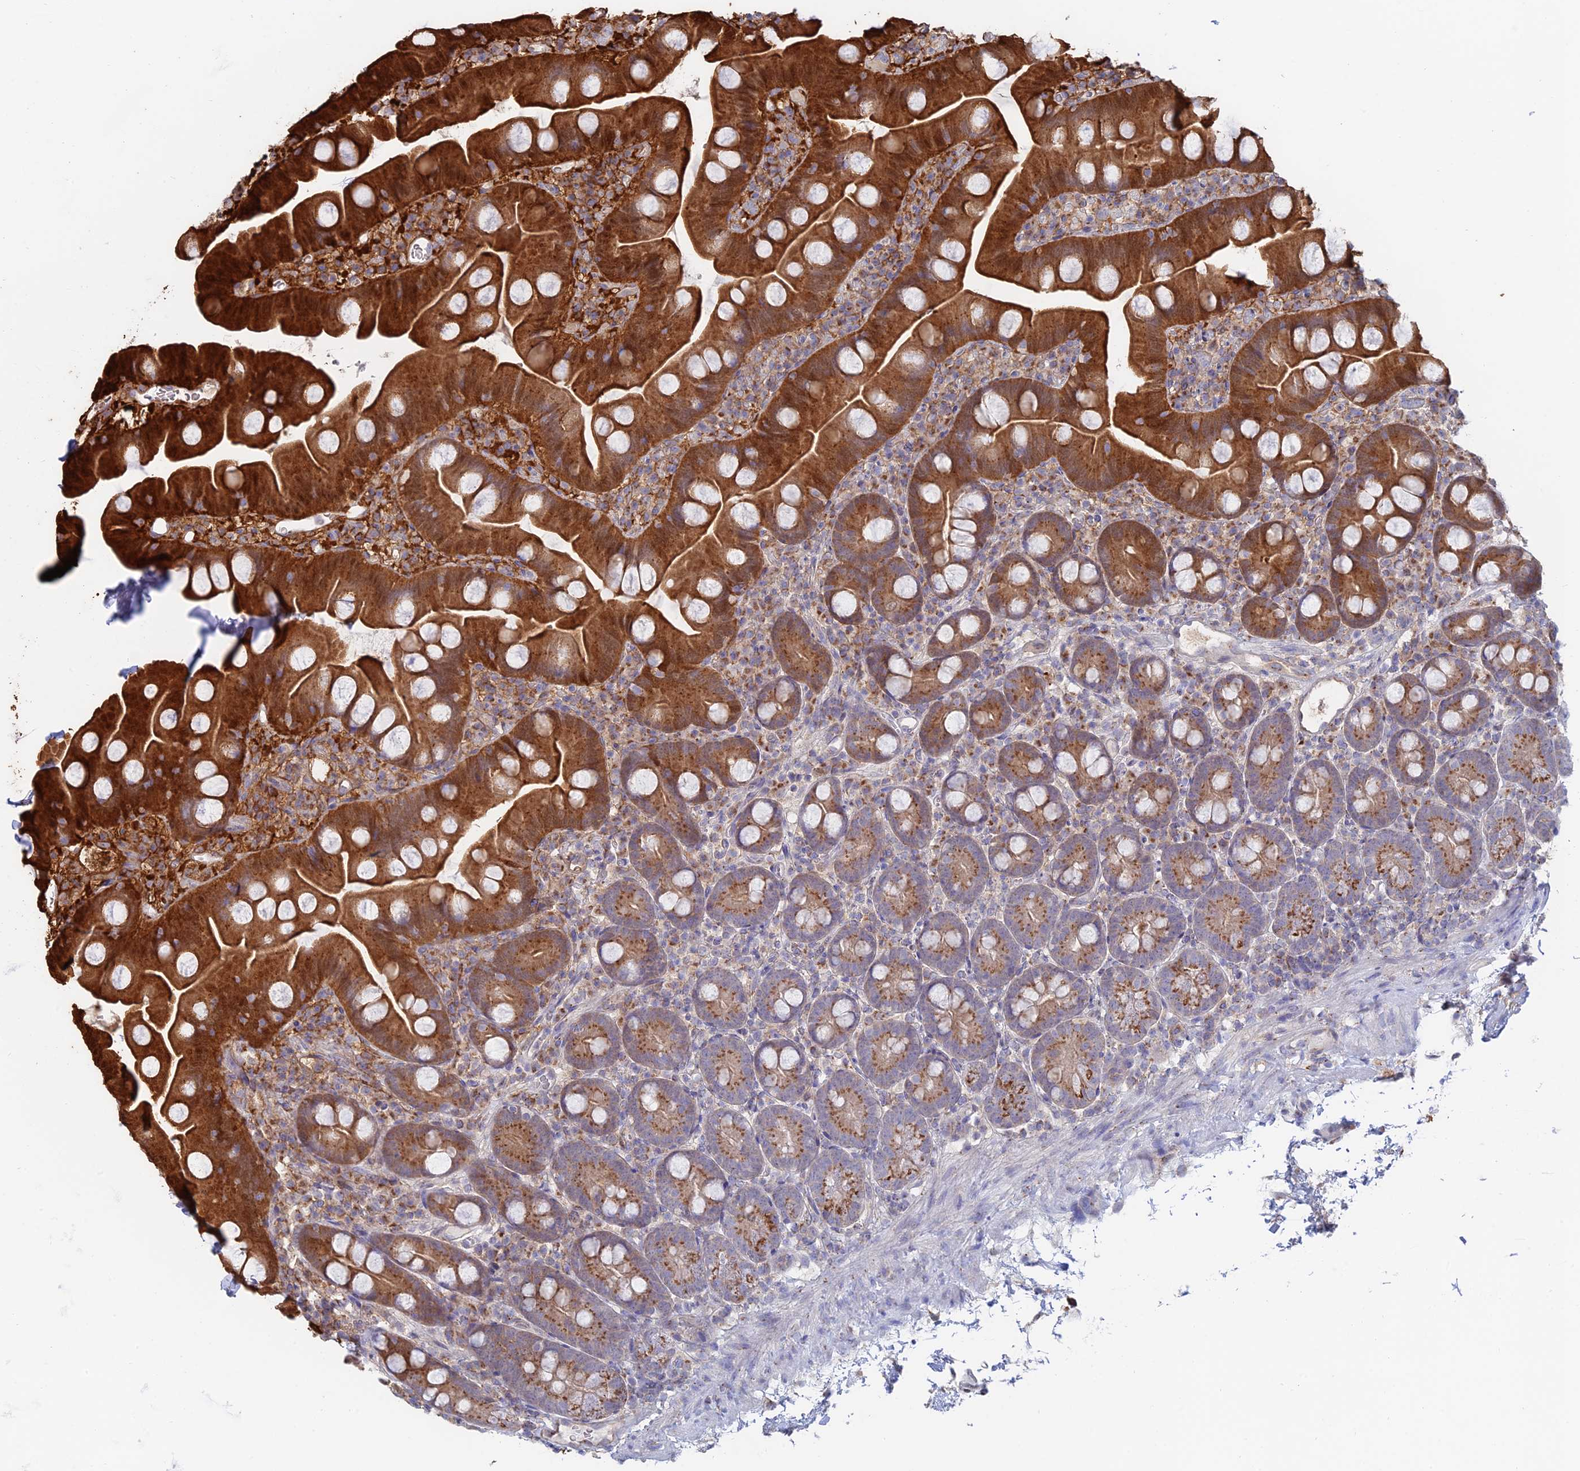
{"staining": {"intensity": "strong", "quantity": ">75%", "location": "cytoplasmic/membranous"}, "tissue": "small intestine", "cell_type": "Glandular cells", "image_type": "normal", "snomed": [{"axis": "morphology", "description": "Normal tissue, NOS"}, {"axis": "topography", "description": "Small intestine"}], "caption": "Strong cytoplasmic/membranous protein staining is appreciated in approximately >75% of glandular cells in small intestine. Ihc stains the protein of interest in brown and the nuclei are stained blue.", "gene": "ENSG00000267561", "patient": {"sex": "female", "age": 68}}